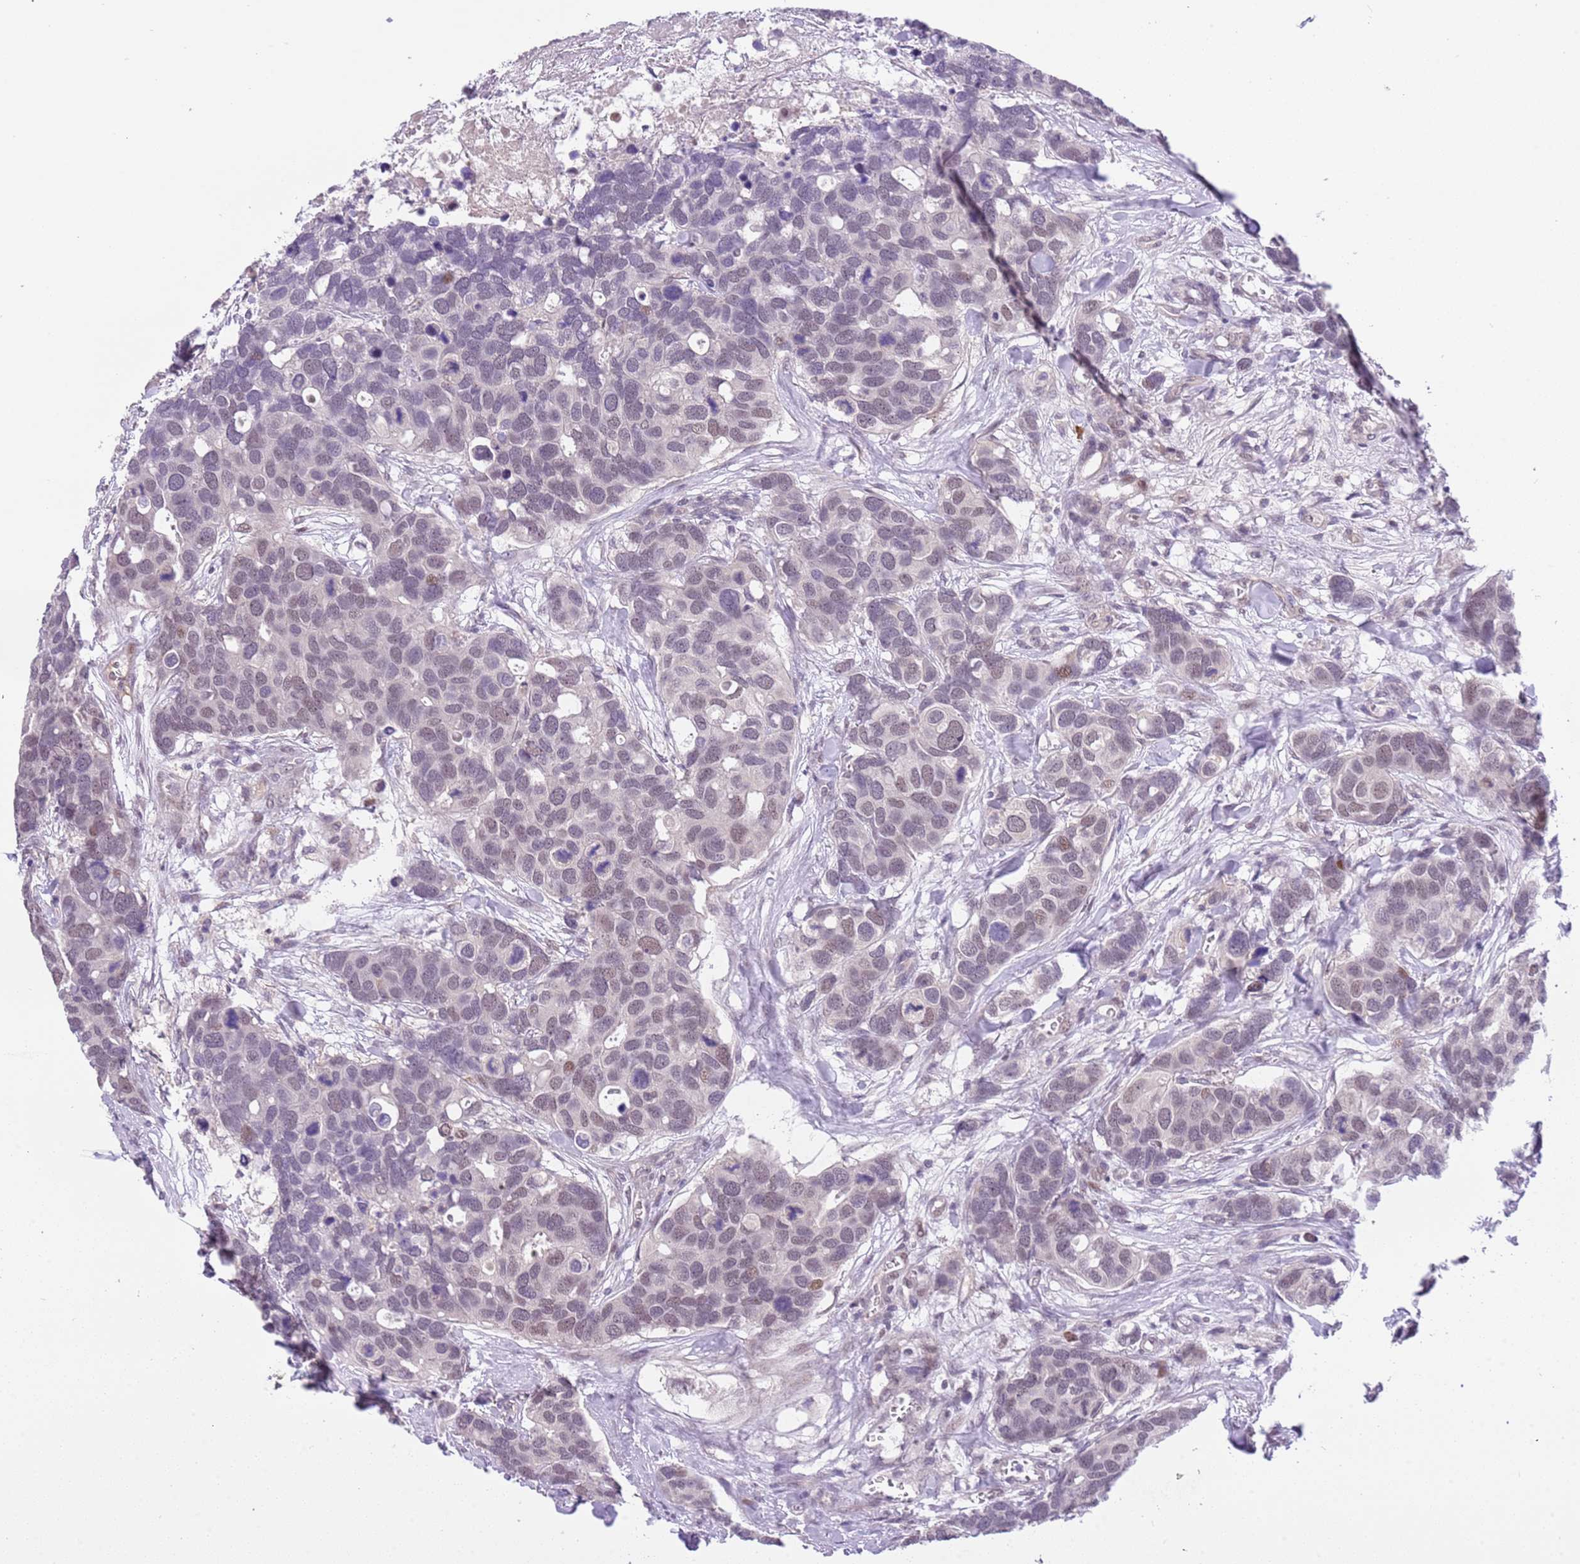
{"staining": {"intensity": "weak", "quantity": "<25%", "location": "nuclear"}, "tissue": "breast cancer", "cell_type": "Tumor cells", "image_type": "cancer", "snomed": [{"axis": "morphology", "description": "Duct carcinoma"}, {"axis": "topography", "description": "Breast"}], "caption": "Micrograph shows no protein positivity in tumor cells of breast cancer (intraductal carcinoma) tissue.", "gene": "MAGEF1", "patient": {"sex": "female", "age": 83}}